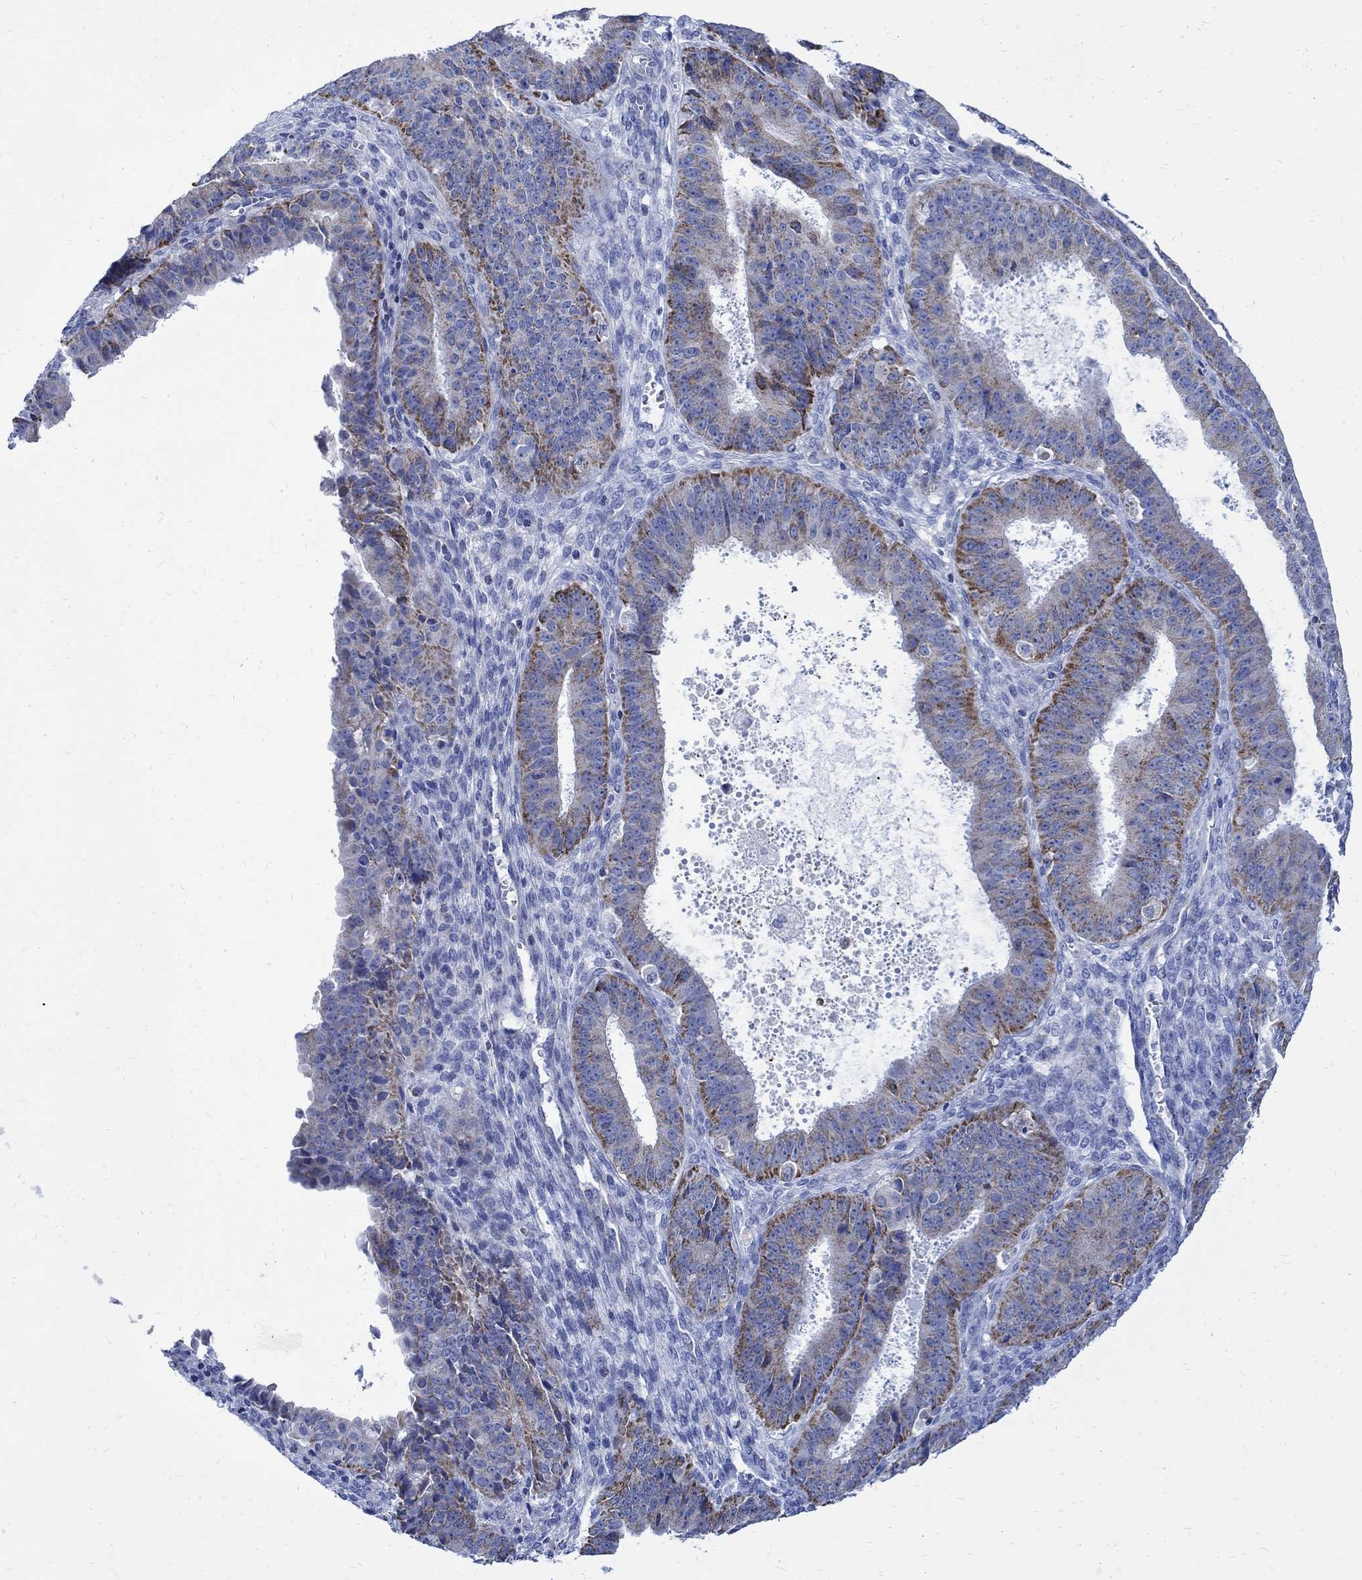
{"staining": {"intensity": "moderate", "quantity": "25%-75%", "location": "cytoplasmic/membranous"}, "tissue": "ovarian cancer", "cell_type": "Tumor cells", "image_type": "cancer", "snomed": [{"axis": "morphology", "description": "Carcinoma, endometroid"}, {"axis": "topography", "description": "Ovary"}], "caption": "Human endometroid carcinoma (ovarian) stained for a protein (brown) reveals moderate cytoplasmic/membranous positive staining in approximately 25%-75% of tumor cells.", "gene": "CPLX2", "patient": {"sex": "female", "age": 42}}